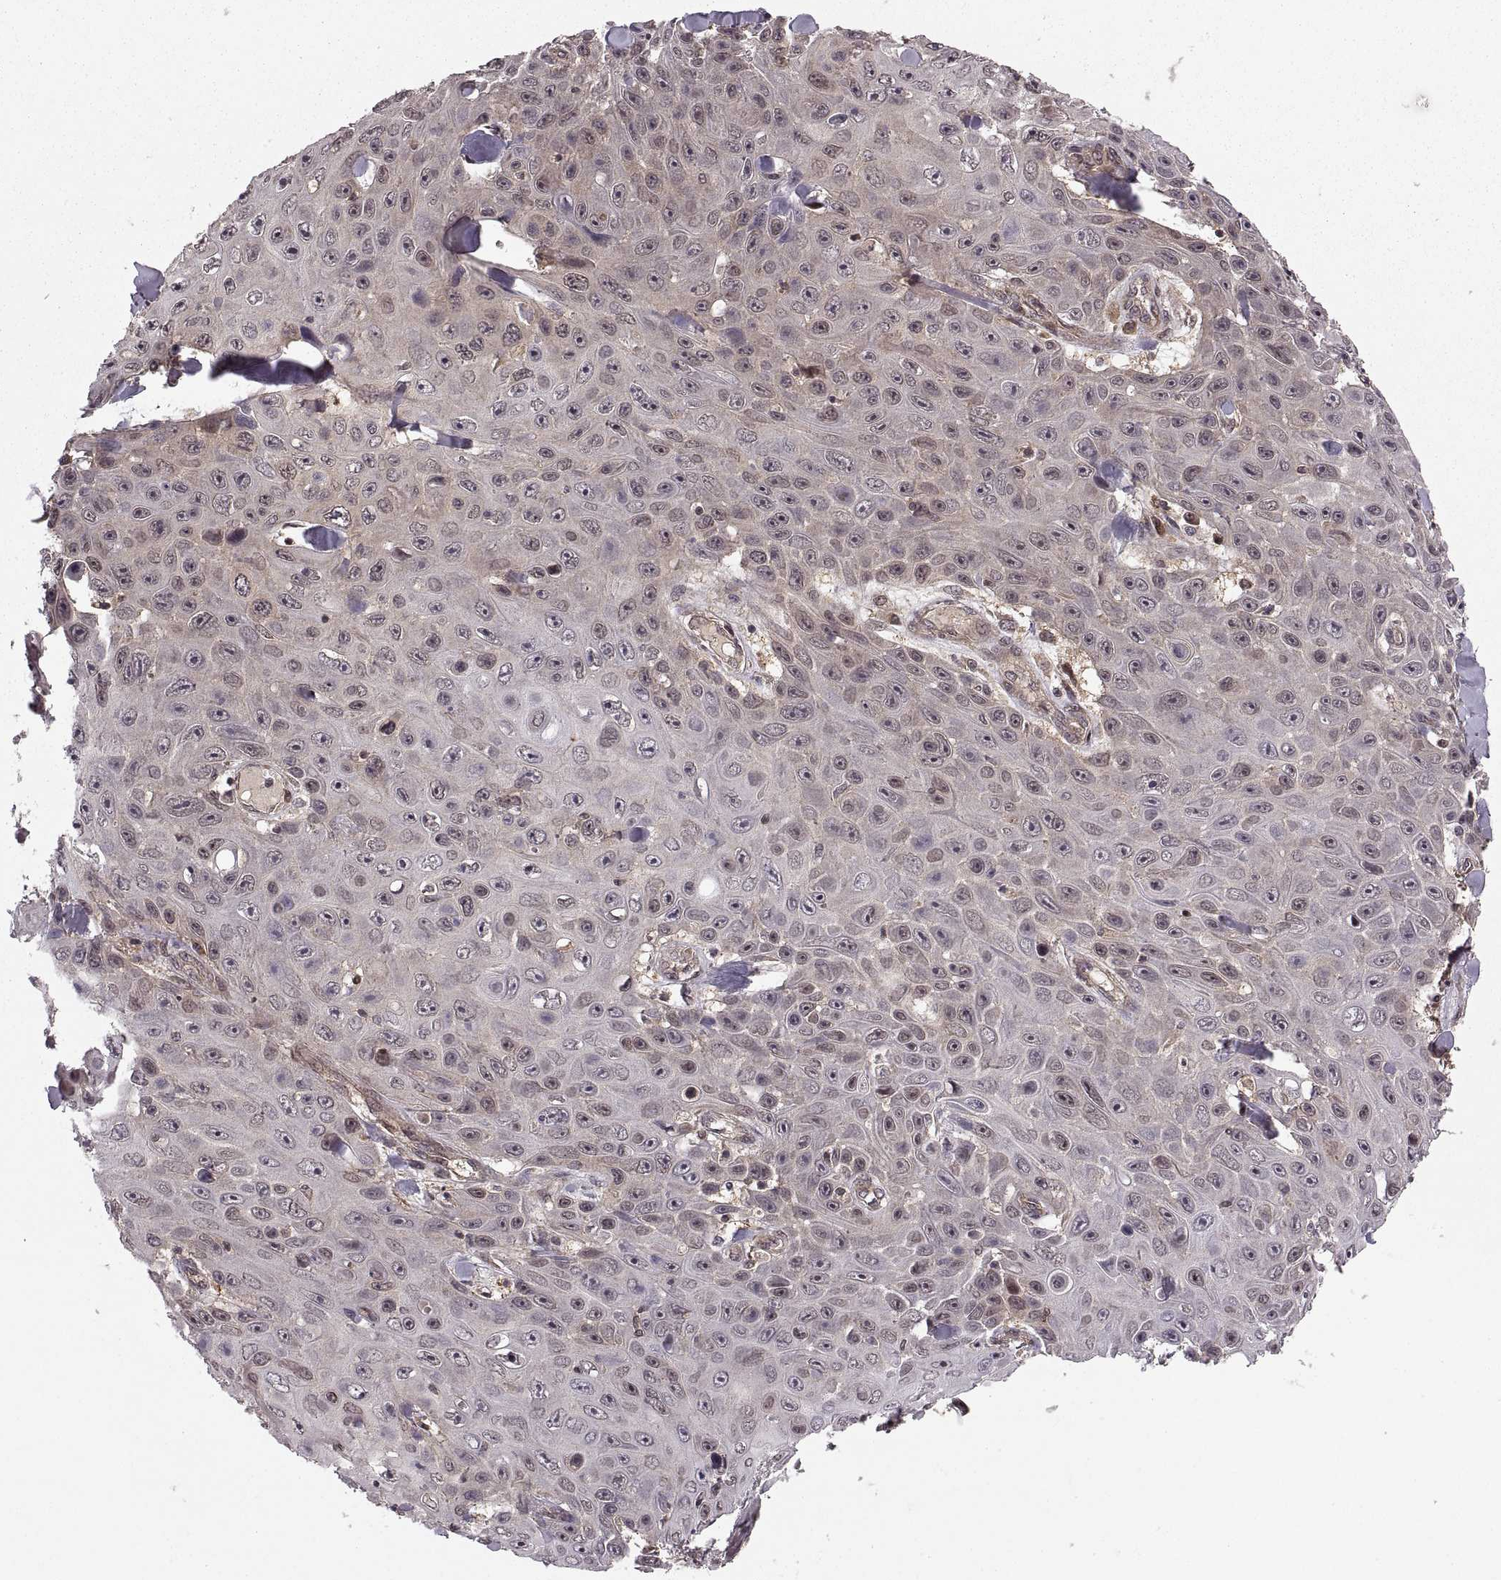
{"staining": {"intensity": "weak", "quantity": "<25%", "location": "cytoplasmic/membranous"}, "tissue": "skin cancer", "cell_type": "Tumor cells", "image_type": "cancer", "snomed": [{"axis": "morphology", "description": "Squamous cell carcinoma, NOS"}, {"axis": "topography", "description": "Skin"}], "caption": "This is an IHC histopathology image of human squamous cell carcinoma (skin). There is no positivity in tumor cells.", "gene": "DEDD", "patient": {"sex": "male", "age": 82}}